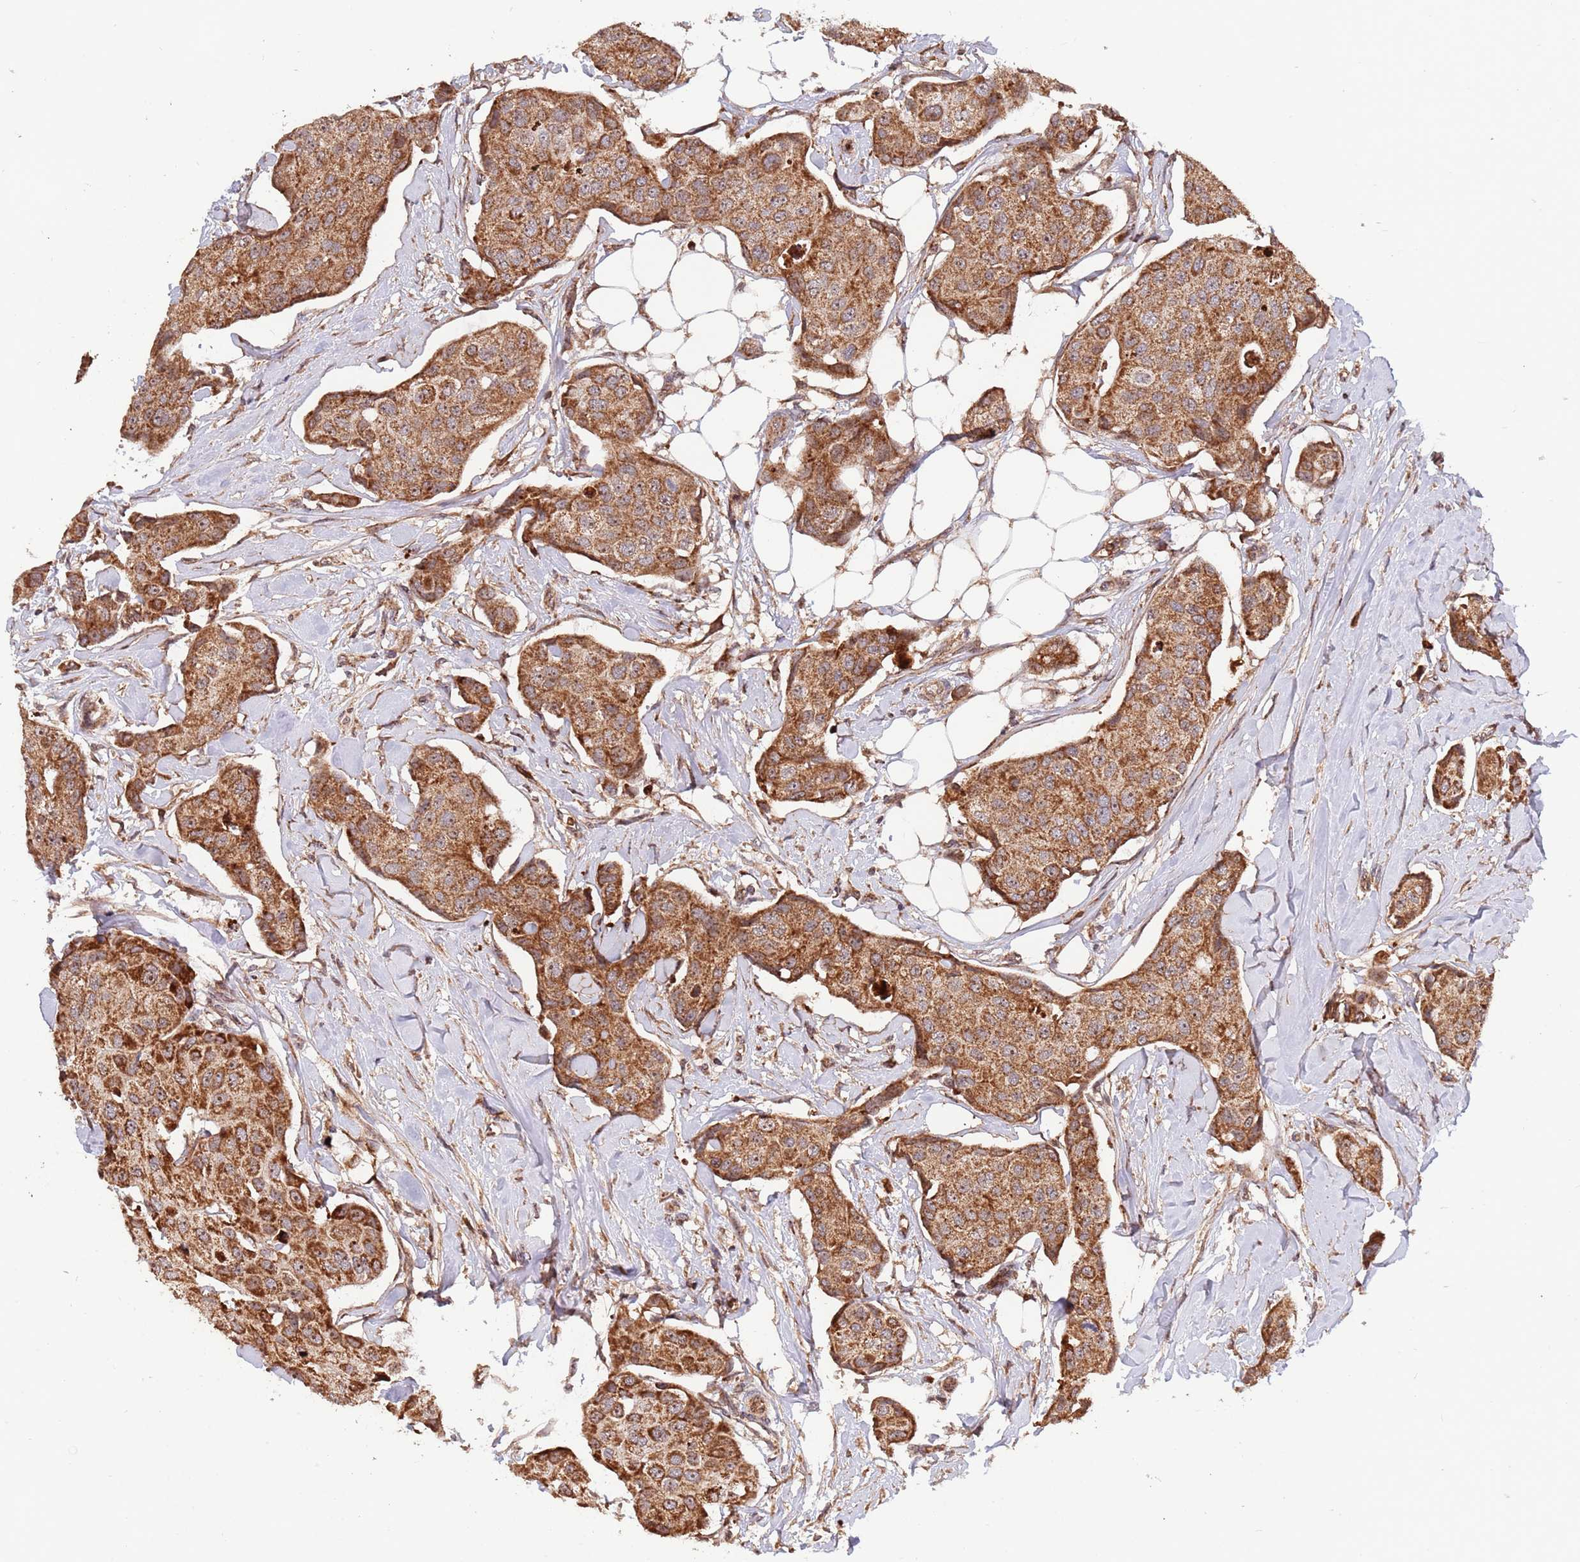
{"staining": {"intensity": "moderate", "quantity": ">75%", "location": "cytoplasmic/membranous"}, "tissue": "breast cancer", "cell_type": "Tumor cells", "image_type": "cancer", "snomed": [{"axis": "morphology", "description": "Duct carcinoma"}, {"axis": "topography", "description": "Breast"}, {"axis": "topography", "description": "Lymph node"}], "caption": "Protein staining of breast intraductal carcinoma tissue exhibits moderate cytoplasmic/membranous staining in about >75% of tumor cells. The staining is performed using DAB (3,3'-diaminobenzidine) brown chromogen to label protein expression. The nuclei are counter-stained blue using hematoxylin.", "gene": "DCHS1", "patient": {"sex": "female", "age": 80}}